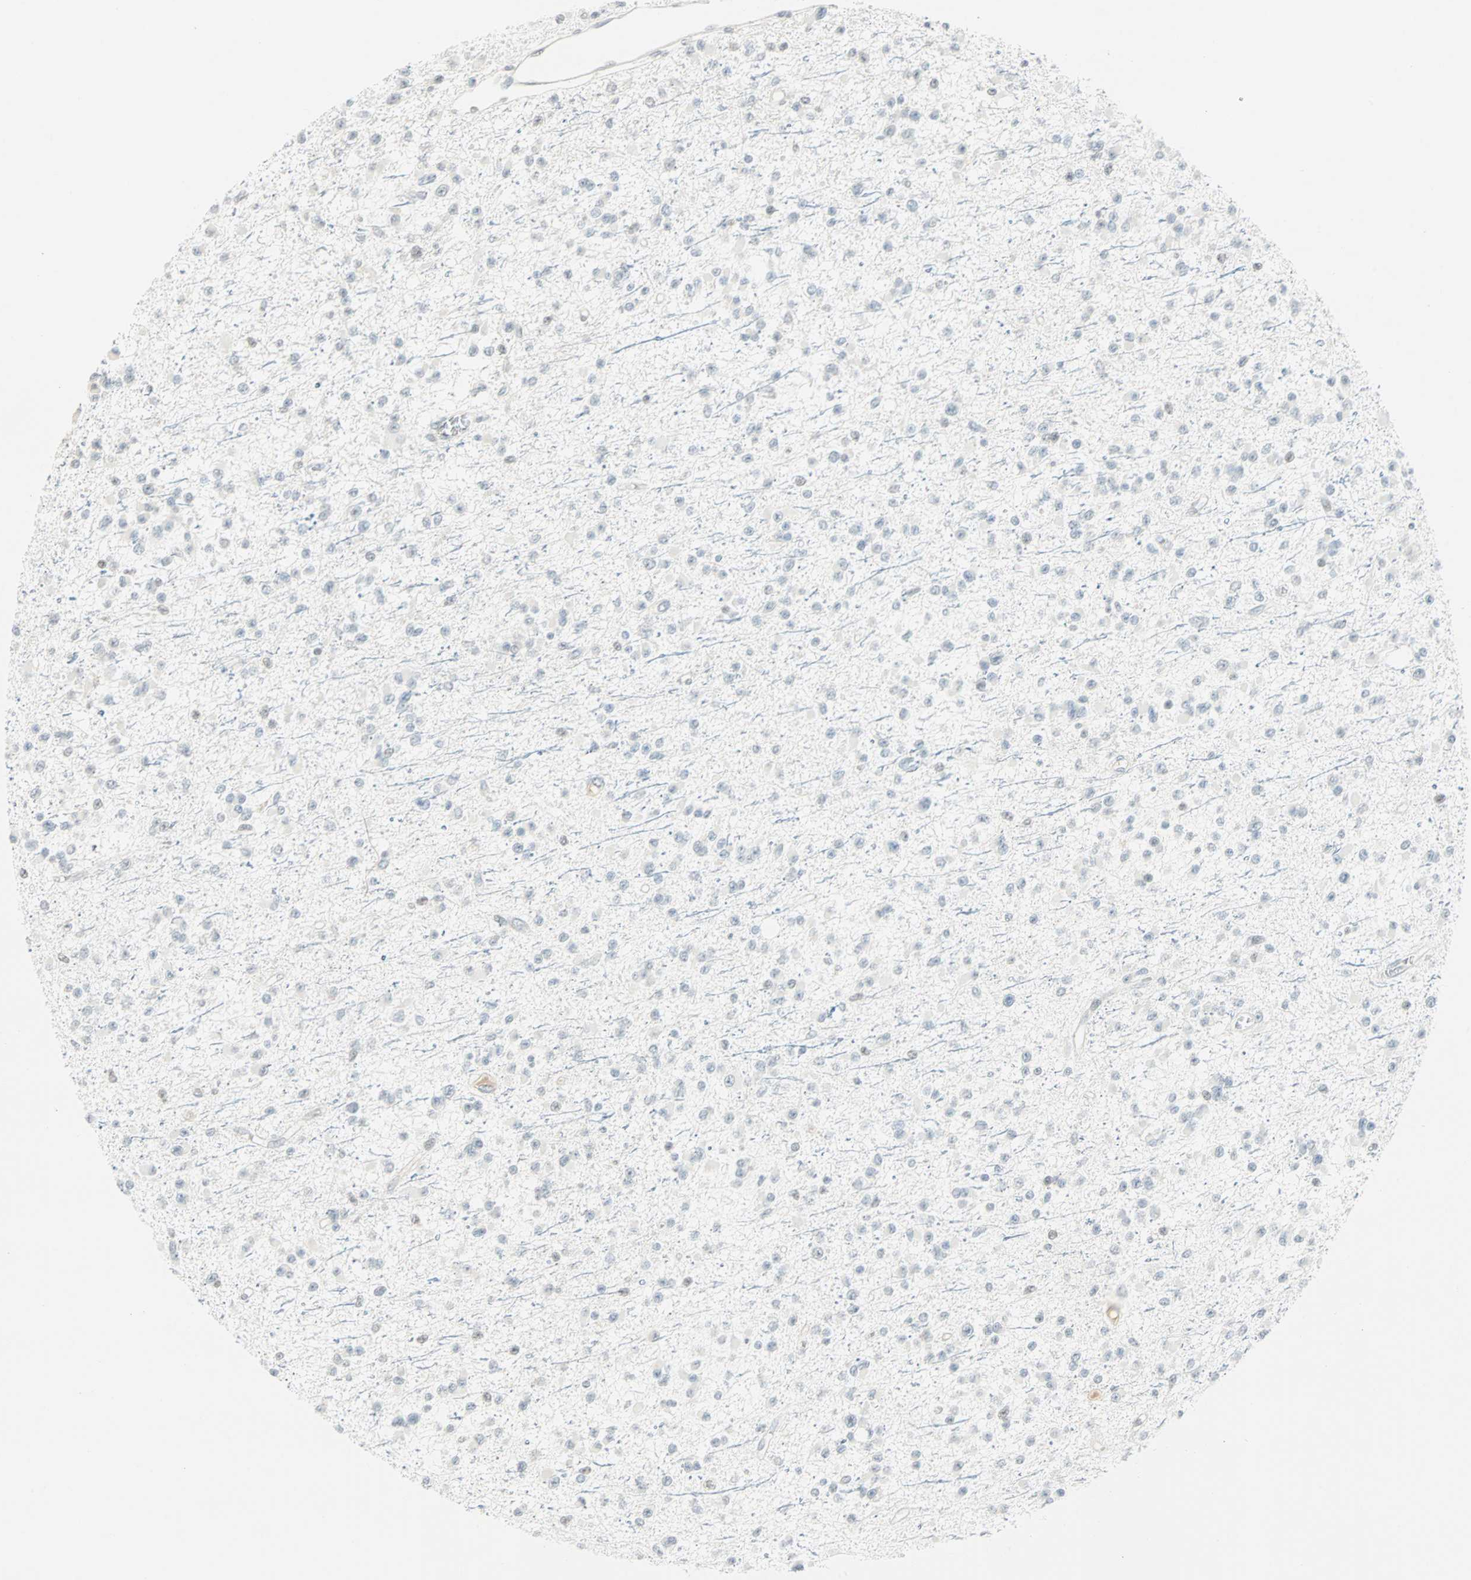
{"staining": {"intensity": "weak", "quantity": "<25%", "location": "nuclear"}, "tissue": "glioma", "cell_type": "Tumor cells", "image_type": "cancer", "snomed": [{"axis": "morphology", "description": "Glioma, malignant, Low grade"}, {"axis": "topography", "description": "Brain"}], "caption": "A micrograph of human malignant low-grade glioma is negative for staining in tumor cells.", "gene": "SMAD3", "patient": {"sex": "female", "age": 22}}